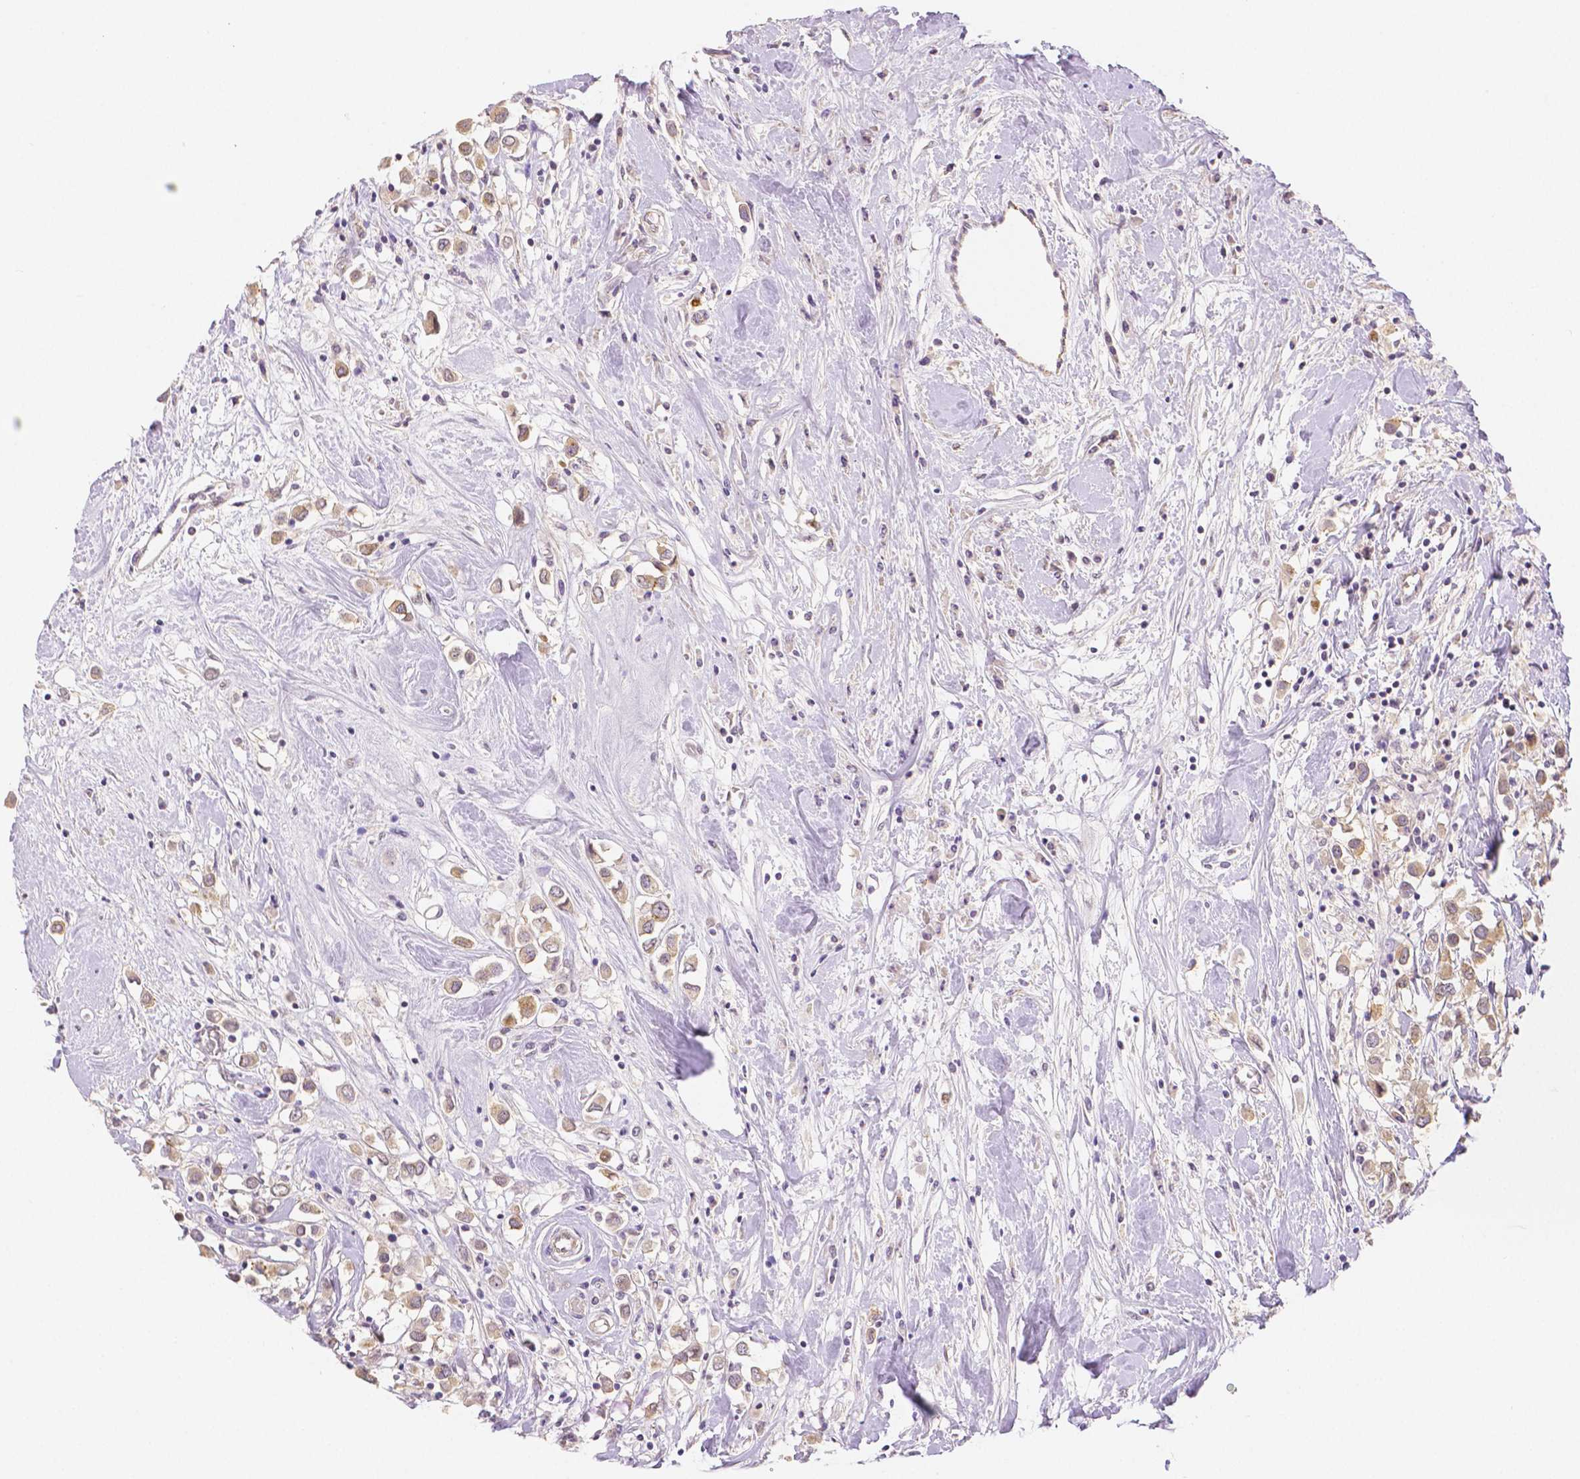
{"staining": {"intensity": "weak", "quantity": ">75%", "location": "cytoplasmic/membranous"}, "tissue": "breast cancer", "cell_type": "Tumor cells", "image_type": "cancer", "snomed": [{"axis": "morphology", "description": "Duct carcinoma"}, {"axis": "topography", "description": "Breast"}], "caption": "Immunohistochemical staining of human breast infiltrating ductal carcinoma exhibits low levels of weak cytoplasmic/membranous protein staining in approximately >75% of tumor cells.", "gene": "OCLN", "patient": {"sex": "female", "age": 61}}